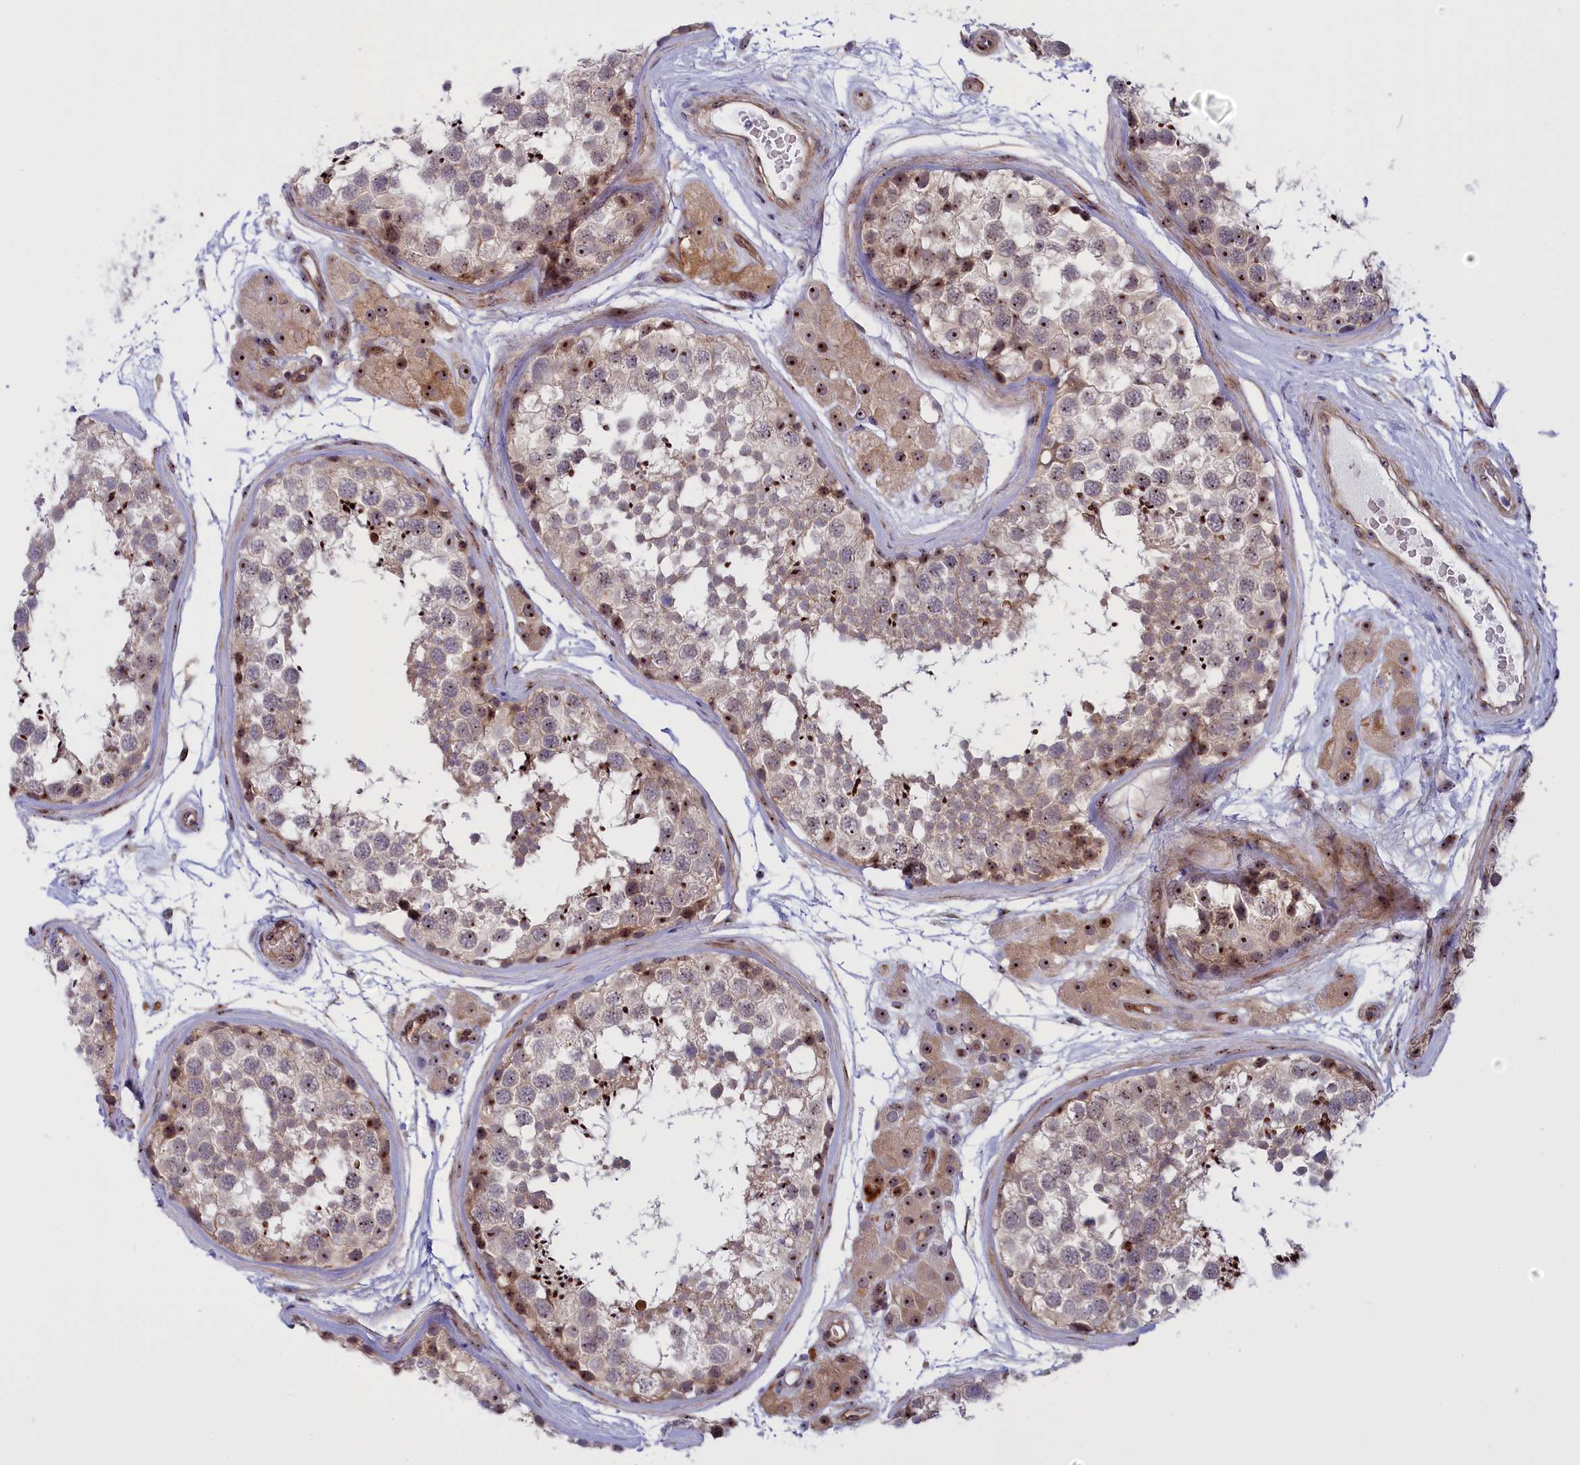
{"staining": {"intensity": "moderate", "quantity": "25%-75%", "location": "nuclear"}, "tissue": "testis", "cell_type": "Cells in seminiferous ducts", "image_type": "normal", "snomed": [{"axis": "morphology", "description": "Normal tissue, NOS"}, {"axis": "topography", "description": "Testis"}], "caption": "Immunohistochemistry (IHC) photomicrograph of normal testis stained for a protein (brown), which reveals medium levels of moderate nuclear staining in about 25%-75% of cells in seminiferous ducts.", "gene": "DBNDD1", "patient": {"sex": "male", "age": 56}}